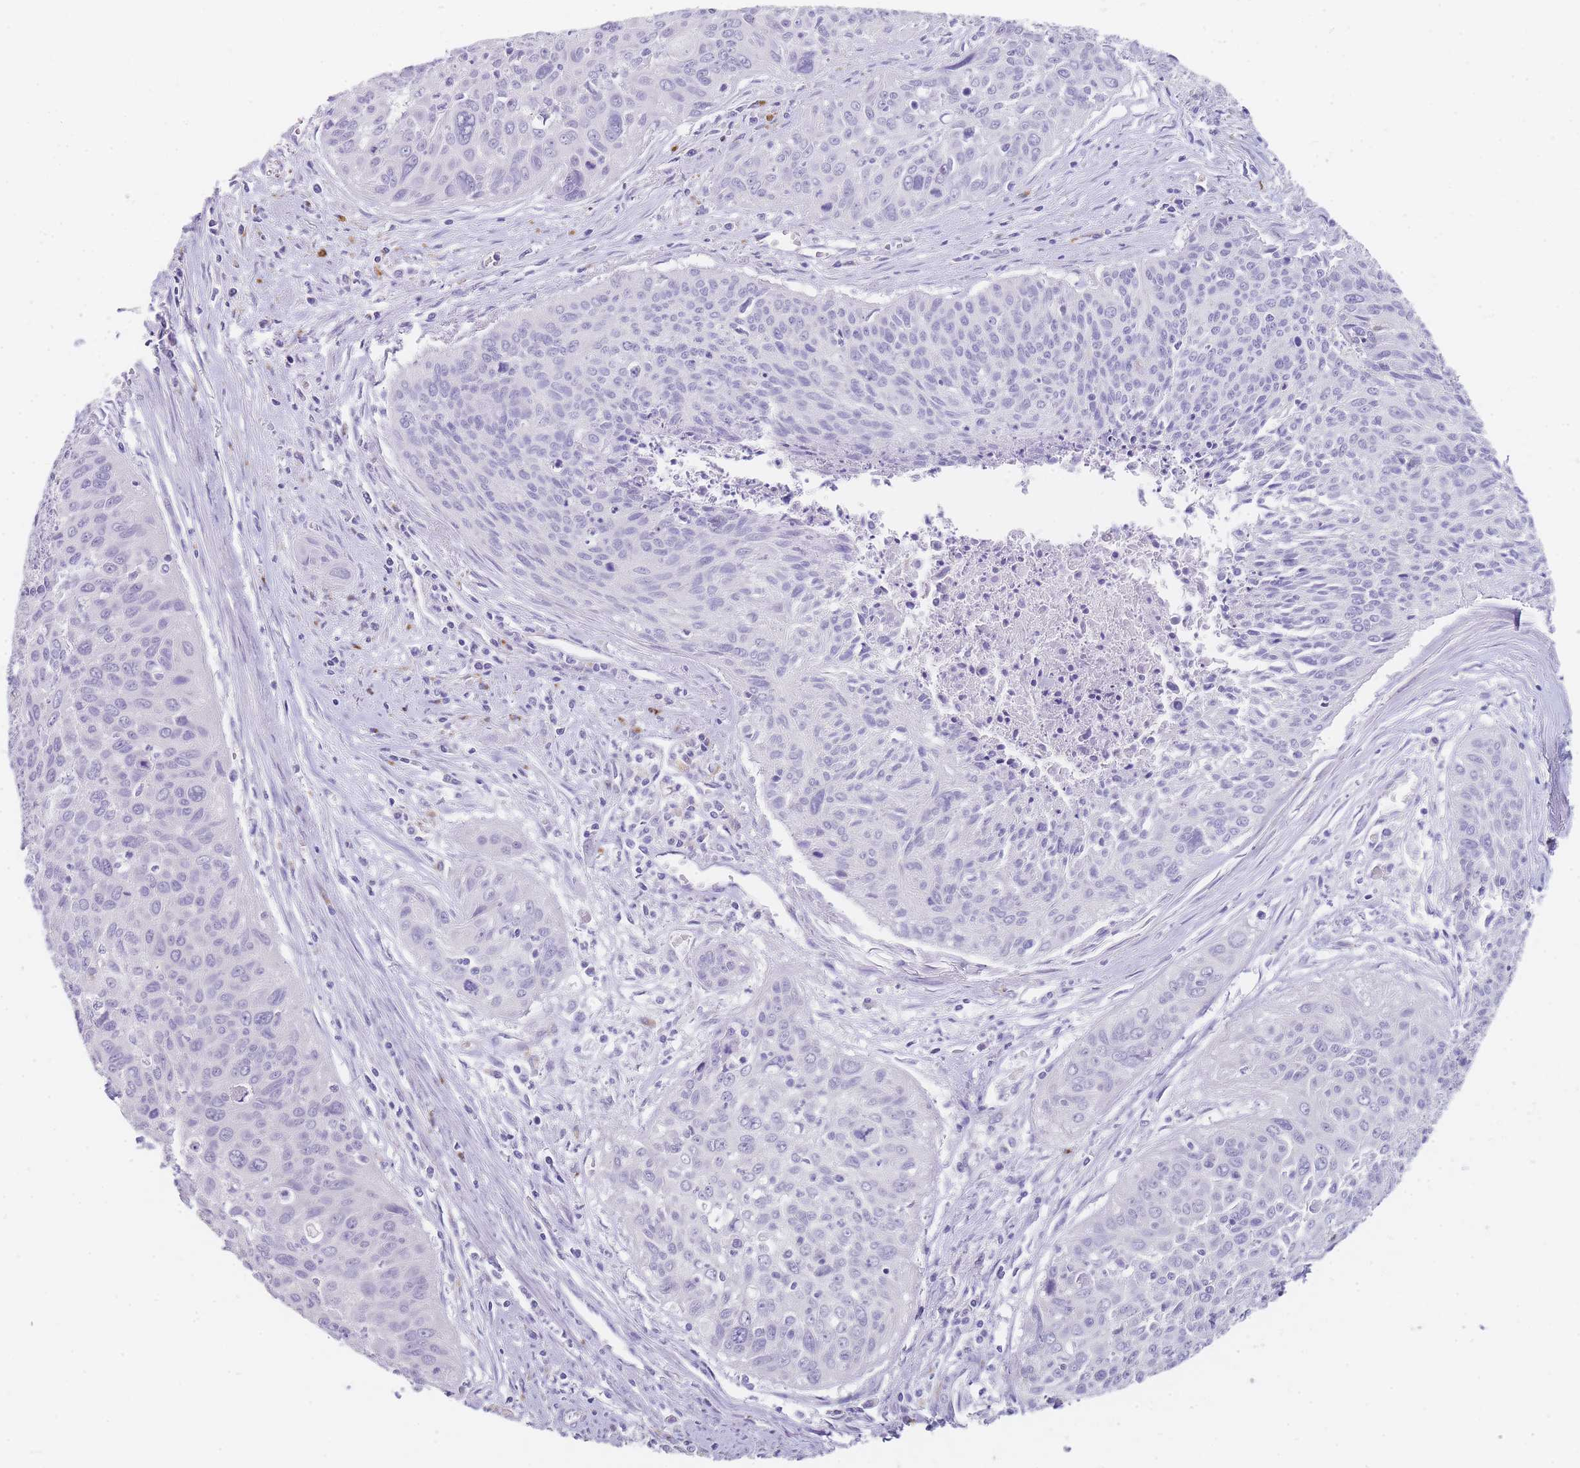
{"staining": {"intensity": "negative", "quantity": "none", "location": "none"}, "tissue": "cervical cancer", "cell_type": "Tumor cells", "image_type": "cancer", "snomed": [{"axis": "morphology", "description": "Squamous cell carcinoma, NOS"}, {"axis": "topography", "description": "Cervix"}], "caption": "Immunohistochemistry of human cervical squamous cell carcinoma demonstrates no expression in tumor cells. (DAB (3,3'-diaminobenzidine) IHC, high magnification).", "gene": "RHO", "patient": {"sex": "female", "age": 55}}